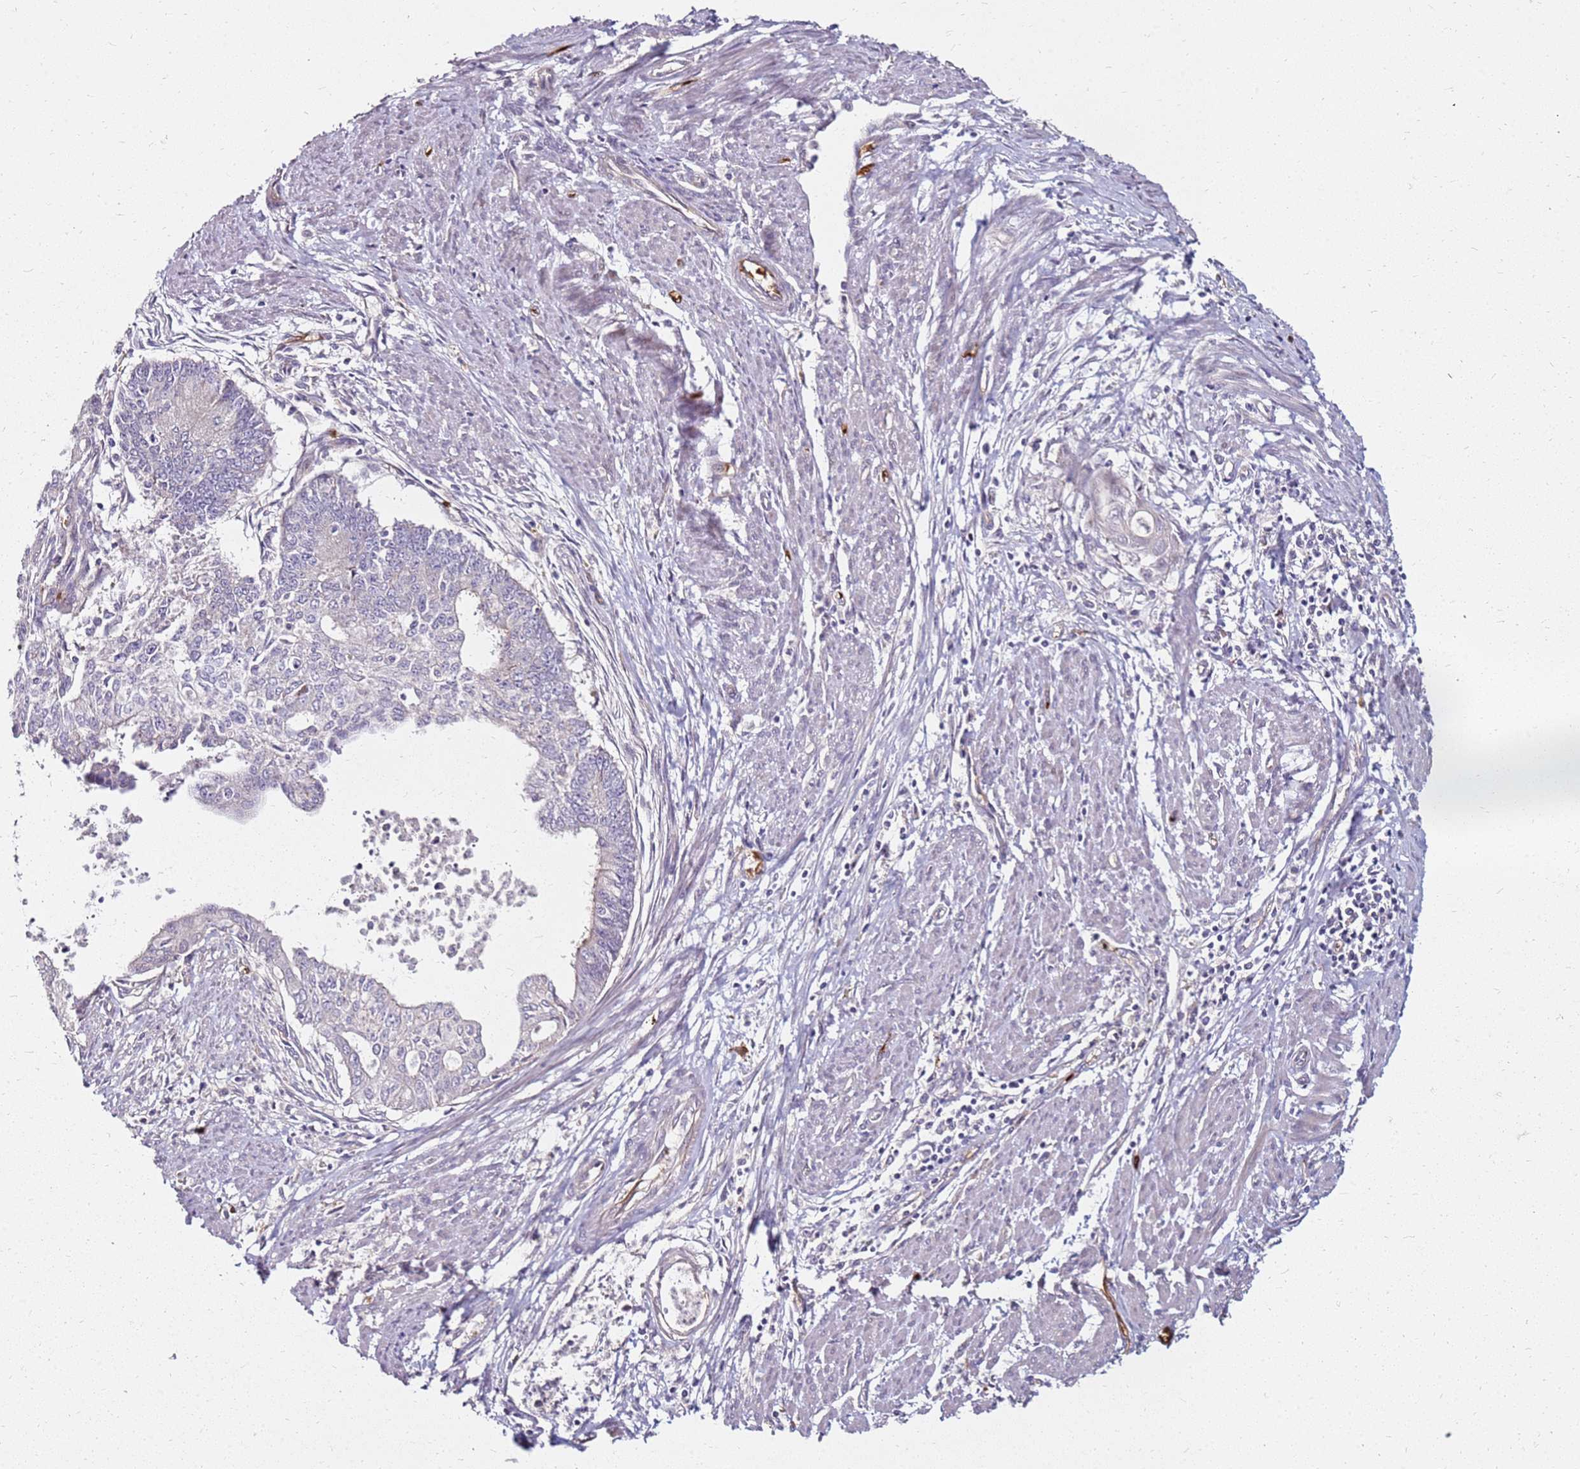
{"staining": {"intensity": "negative", "quantity": "none", "location": "none"}, "tissue": "endometrial cancer", "cell_type": "Tumor cells", "image_type": "cancer", "snomed": [{"axis": "morphology", "description": "Adenocarcinoma, NOS"}, {"axis": "topography", "description": "Endometrium"}], "caption": "This is an immunohistochemistry histopathology image of endometrial adenocarcinoma. There is no positivity in tumor cells.", "gene": "RNF11", "patient": {"sex": "female", "age": 73}}